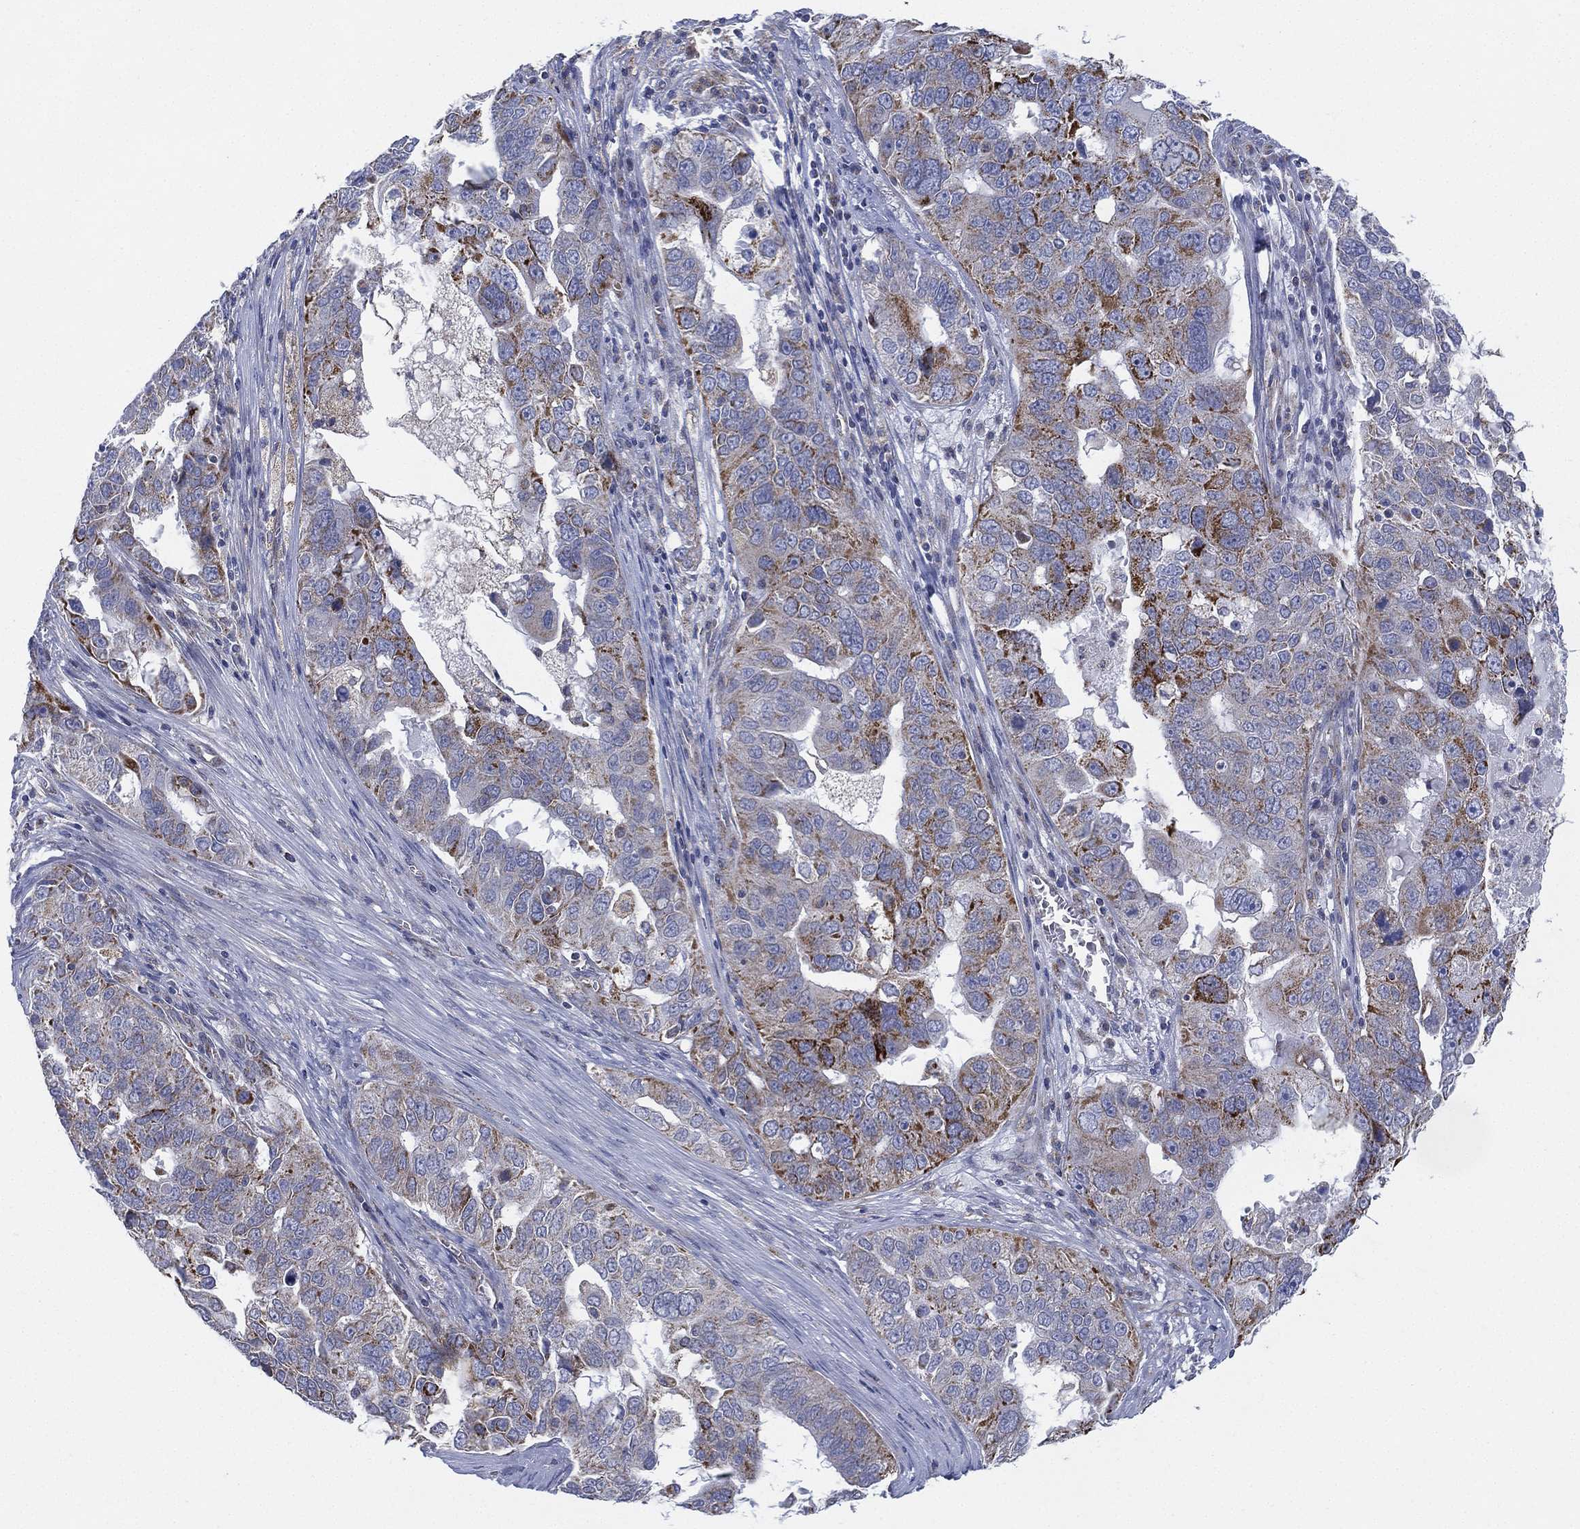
{"staining": {"intensity": "strong", "quantity": "<25%", "location": "cytoplasmic/membranous"}, "tissue": "ovarian cancer", "cell_type": "Tumor cells", "image_type": "cancer", "snomed": [{"axis": "morphology", "description": "Carcinoma, endometroid"}, {"axis": "topography", "description": "Soft tissue"}, {"axis": "topography", "description": "Ovary"}], "caption": "High-magnification brightfield microscopy of ovarian endometroid carcinoma stained with DAB (3,3'-diaminobenzidine) (brown) and counterstained with hematoxylin (blue). tumor cells exhibit strong cytoplasmic/membranous positivity is seen in approximately<25% of cells.", "gene": "INA", "patient": {"sex": "female", "age": 52}}